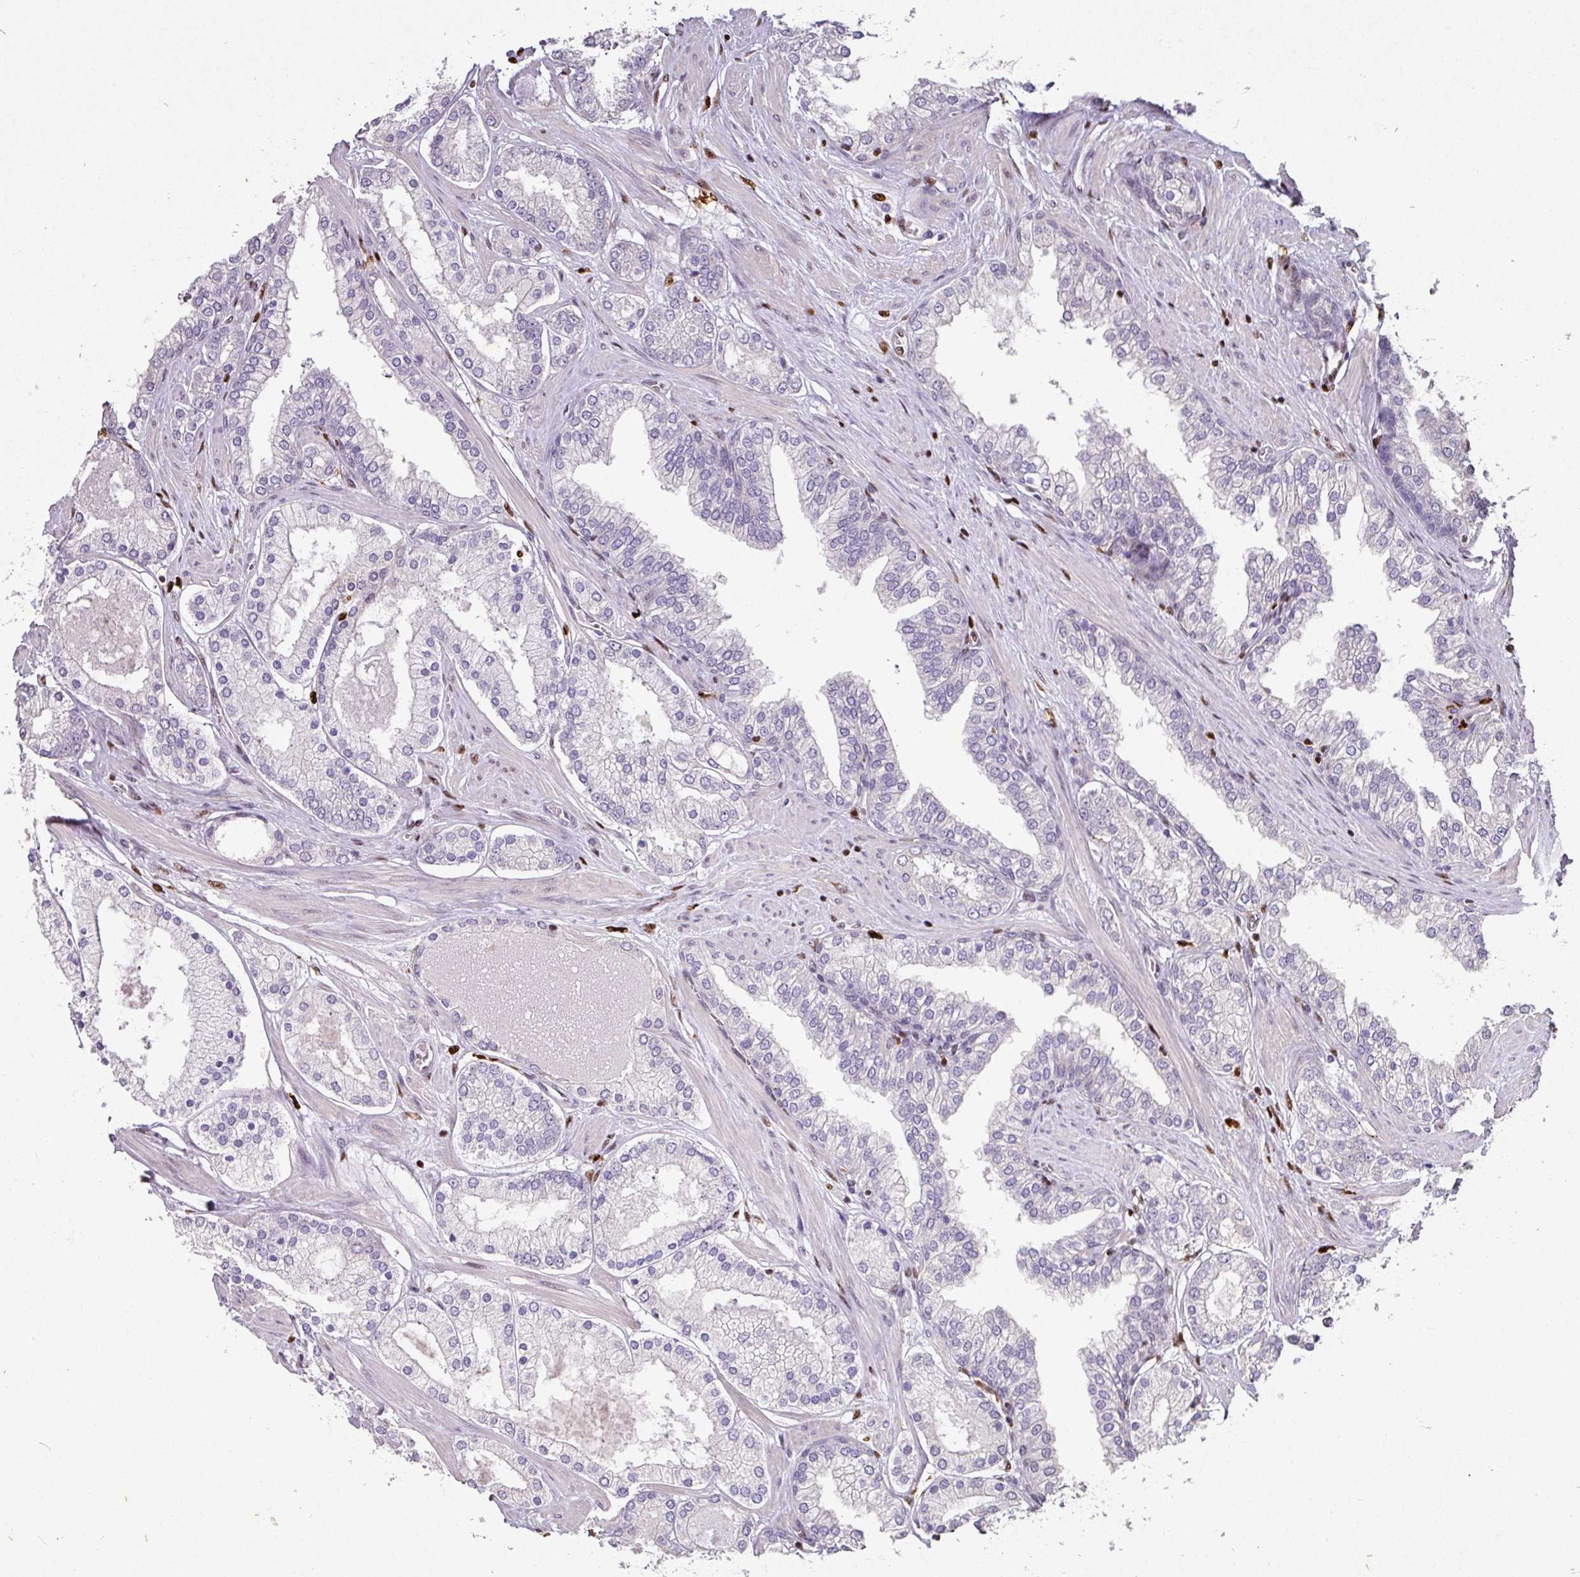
{"staining": {"intensity": "negative", "quantity": "none", "location": "none"}, "tissue": "prostate cancer", "cell_type": "Tumor cells", "image_type": "cancer", "snomed": [{"axis": "morphology", "description": "Adenocarcinoma, Low grade"}, {"axis": "topography", "description": "Prostate"}], "caption": "Tumor cells show no significant protein expression in prostate cancer.", "gene": "SAMHD1", "patient": {"sex": "male", "age": 42}}